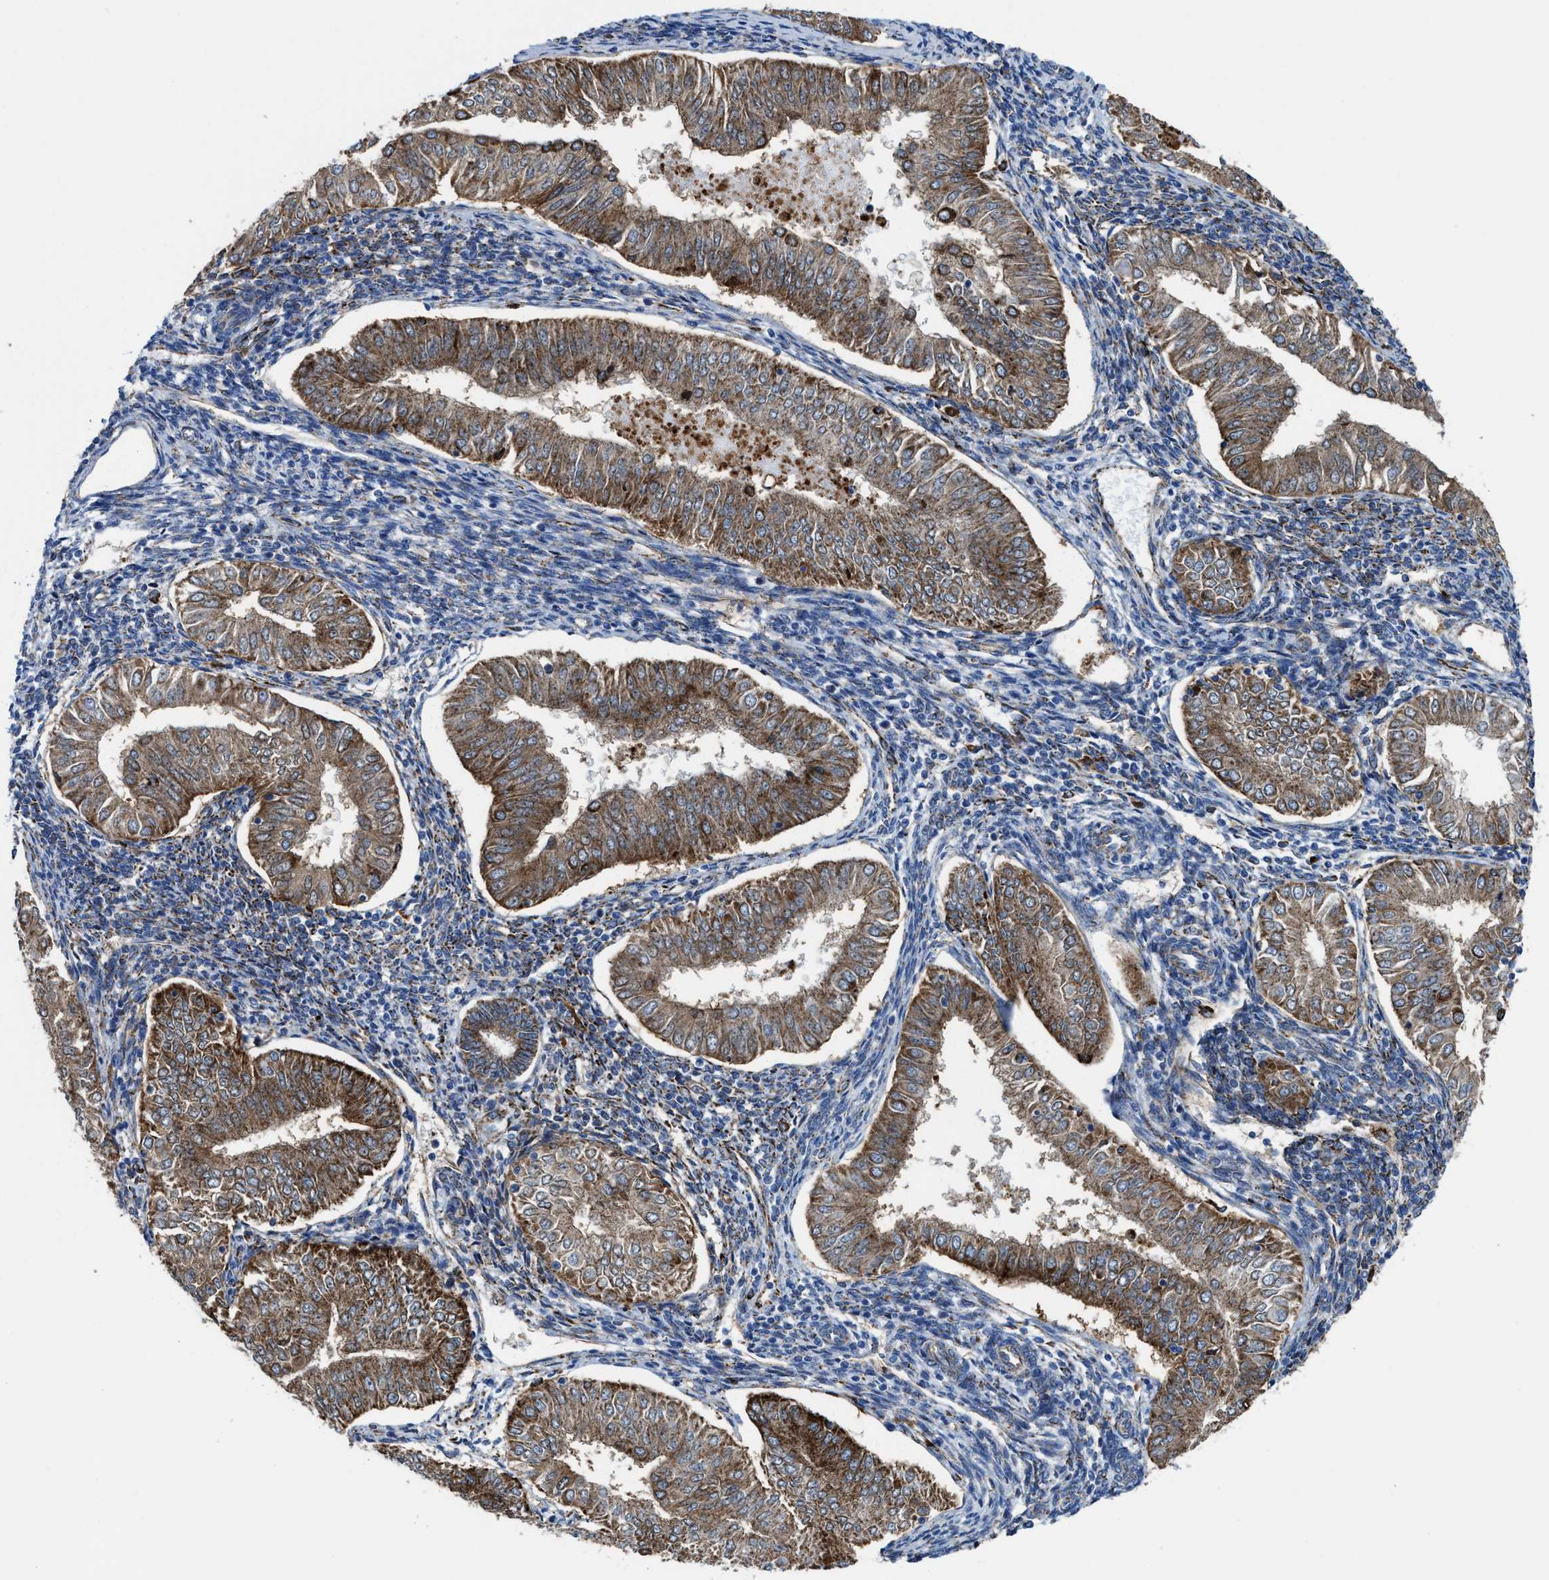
{"staining": {"intensity": "moderate", "quantity": ">75%", "location": "cytoplasmic/membranous"}, "tissue": "endometrial cancer", "cell_type": "Tumor cells", "image_type": "cancer", "snomed": [{"axis": "morphology", "description": "Normal tissue, NOS"}, {"axis": "morphology", "description": "Adenocarcinoma, NOS"}, {"axis": "topography", "description": "Endometrium"}], "caption": "Immunohistochemical staining of adenocarcinoma (endometrial) demonstrates medium levels of moderate cytoplasmic/membranous staining in about >75% of tumor cells.", "gene": "ALDH1B1", "patient": {"sex": "female", "age": 53}}